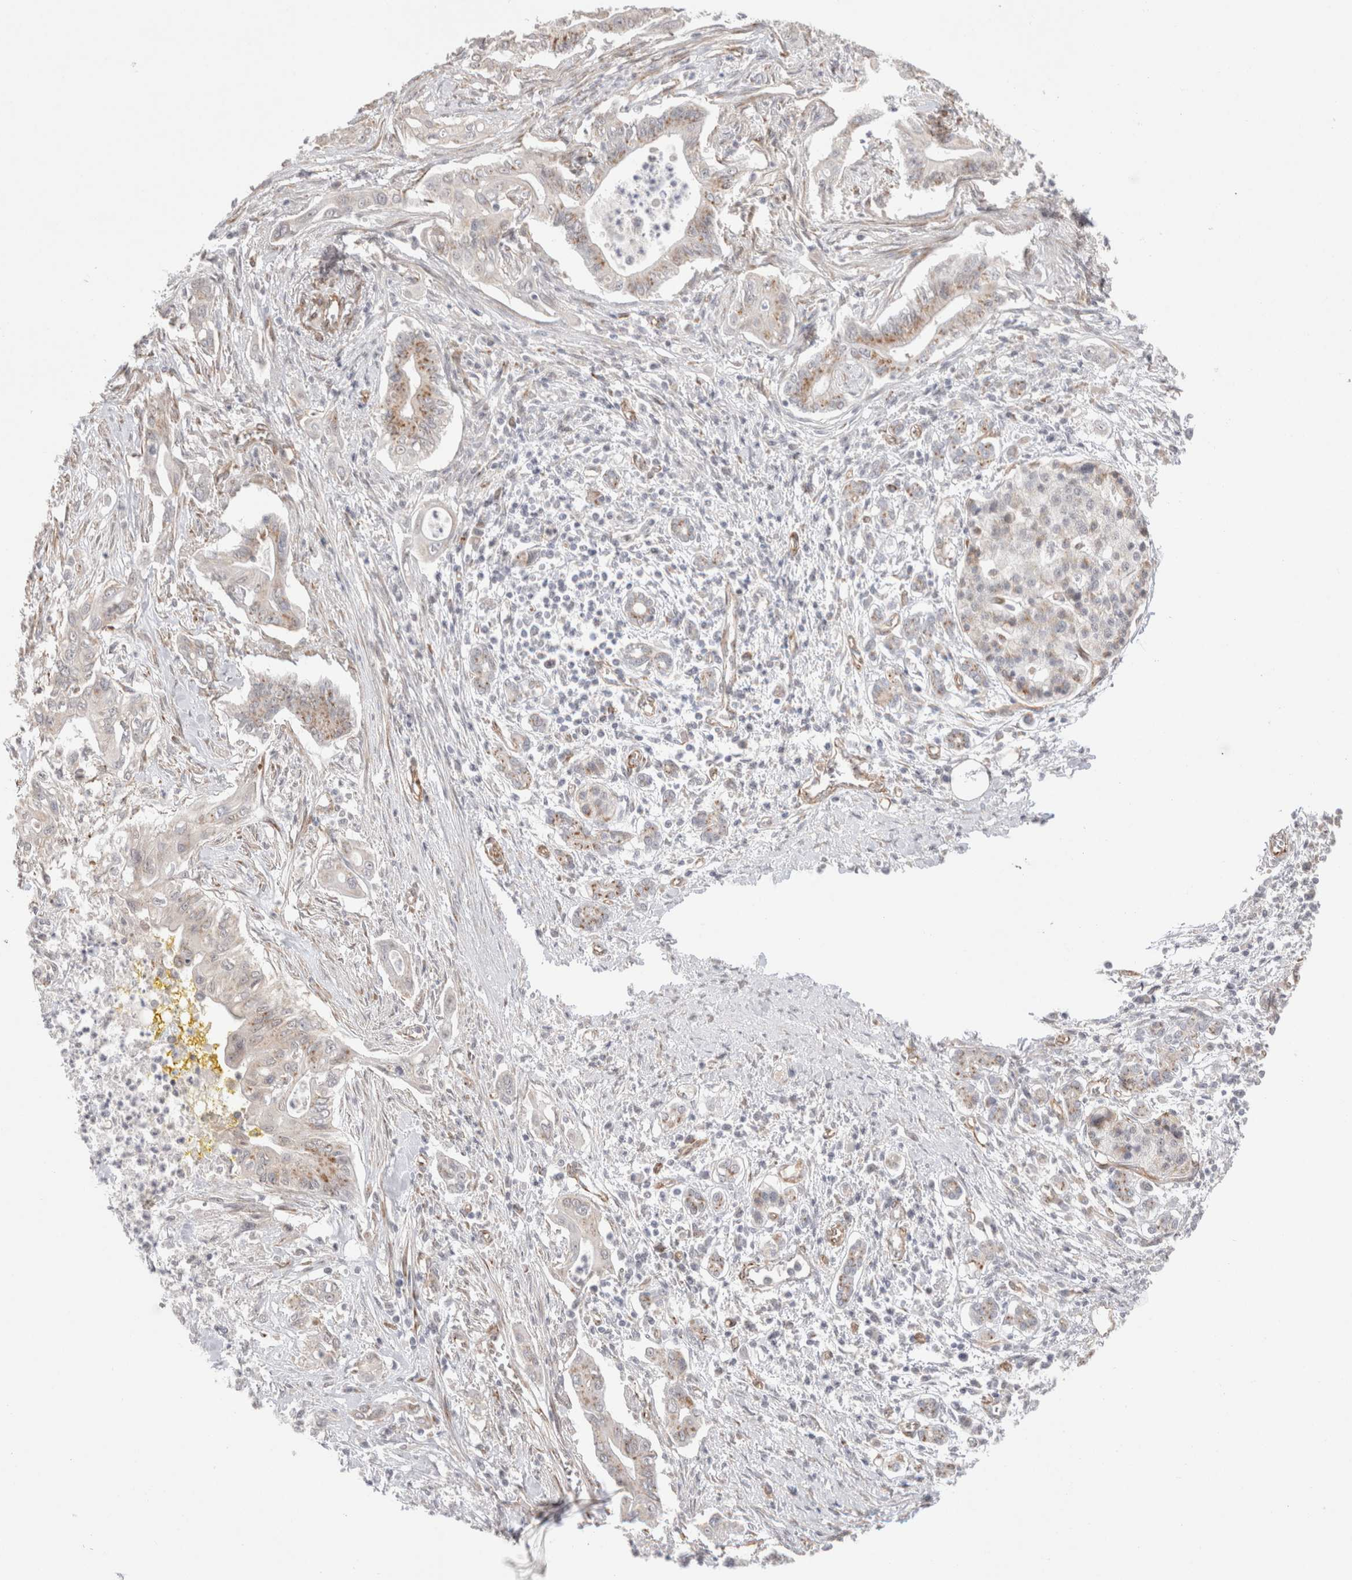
{"staining": {"intensity": "weak", "quantity": ">75%", "location": "cytoplasmic/membranous"}, "tissue": "pancreatic cancer", "cell_type": "Tumor cells", "image_type": "cancer", "snomed": [{"axis": "morphology", "description": "Adenocarcinoma, NOS"}, {"axis": "topography", "description": "Pancreas"}], "caption": "About >75% of tumor cells in human adenocarcinoma (pancreatic) demonstrate weak cytoplasmic/membranous protein staining as visualized by brown immunohistochemical staining.", "gene": "CAAP1", "patient": {"sex": "male", "age": 58}}